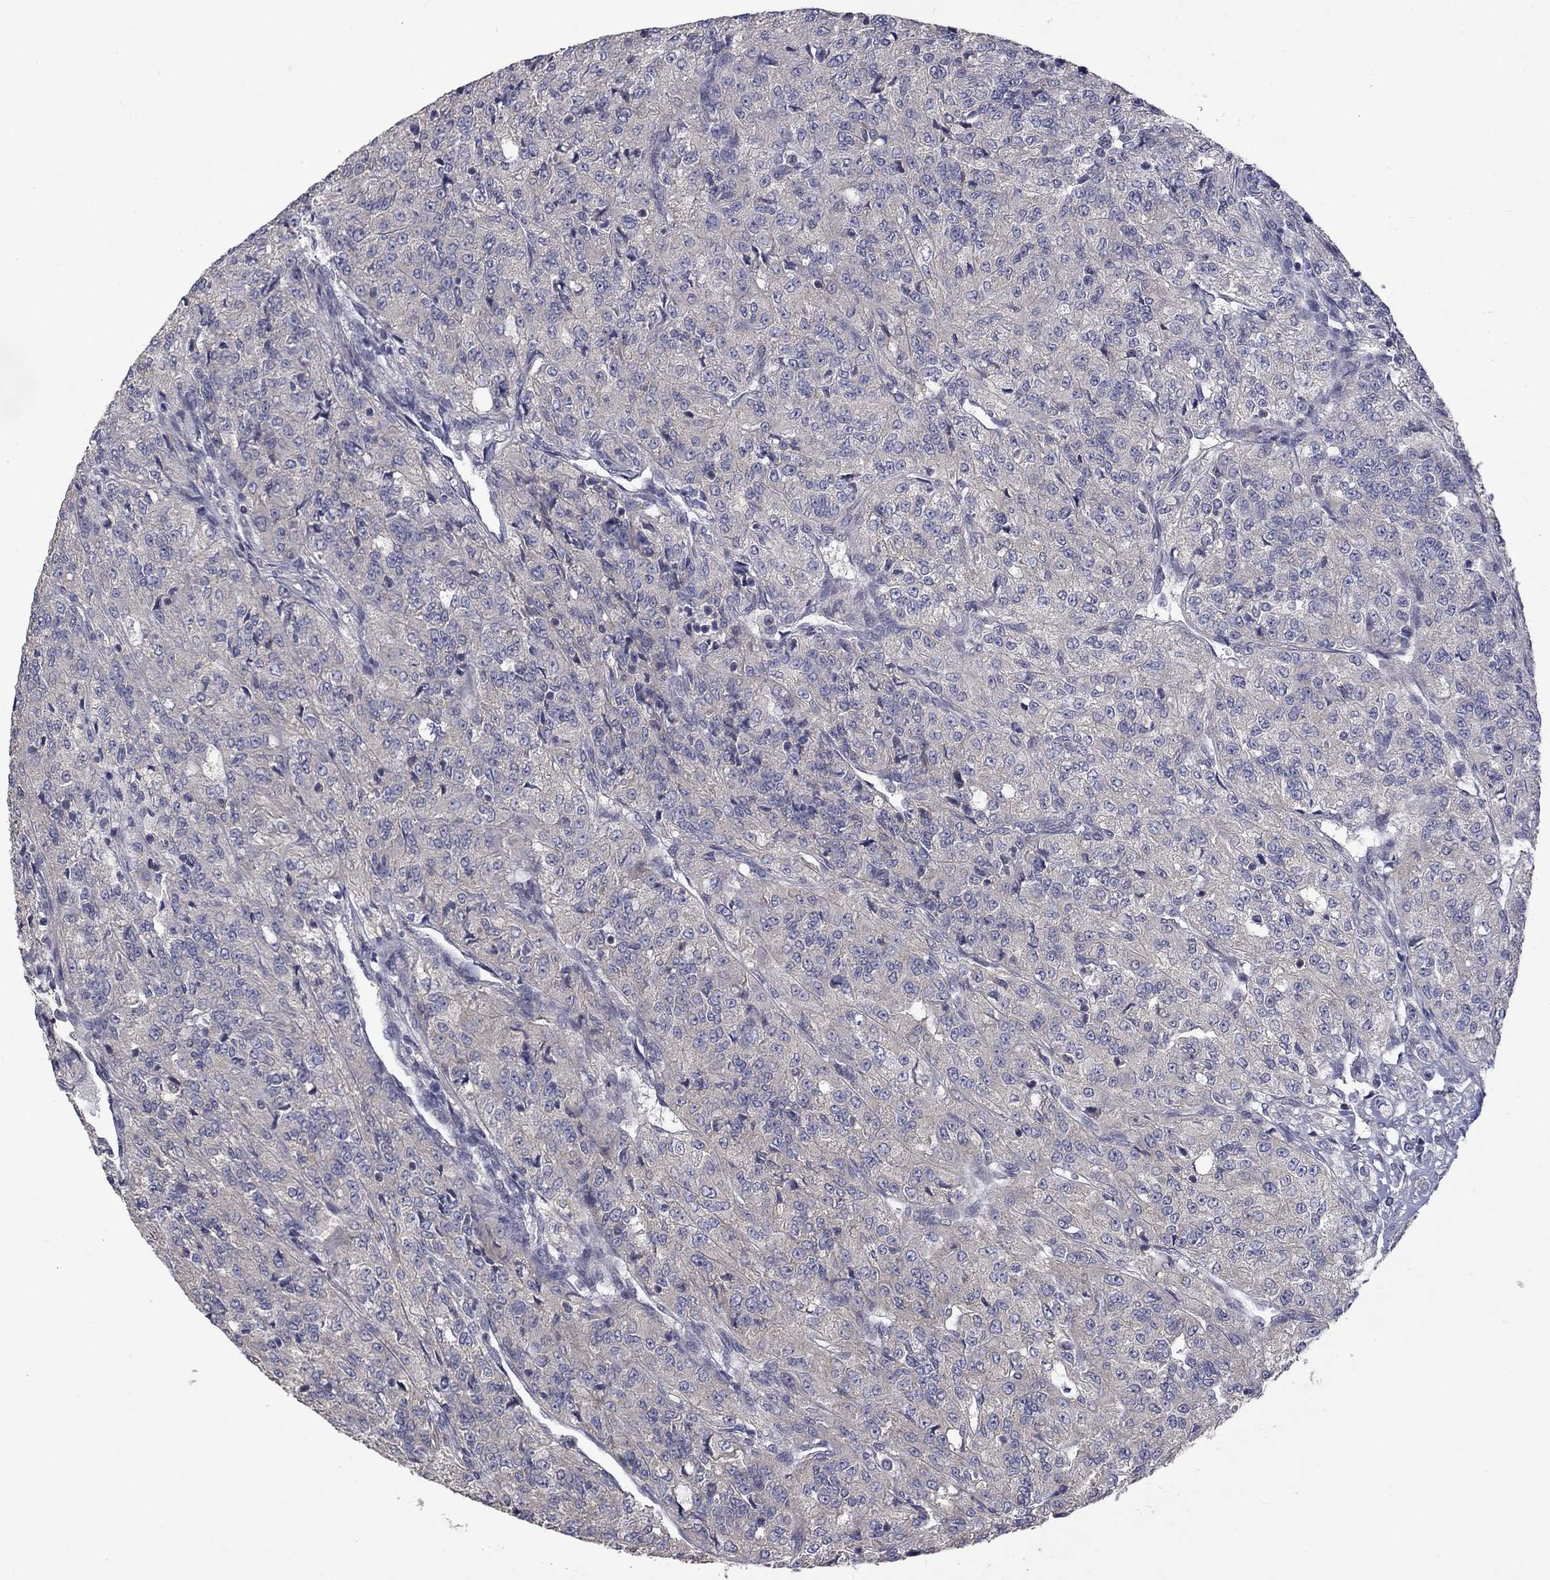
{"staining": {"intensity": "negative", "quantity": "none", "location": "none"}, "tissue": "renal cancer", "cell_type": "Tumor cells", "image_type": "cancer", "snomed": [{"axis": "morphology", "description": "Adenocarcinoma, NOS"}, {"axis": "topography", "description": "Kidney"}], "caption": "Immunohistochemical staining of human renal cancer demonstrates no significant positivity in tumor cells. Brightfield microscopy of IHC stained with DAB (brown) and hematoxylin (blue), captured at high magnification.", "gene": "SLC39A14", "patient": {"sex": "female", "age": 63}}